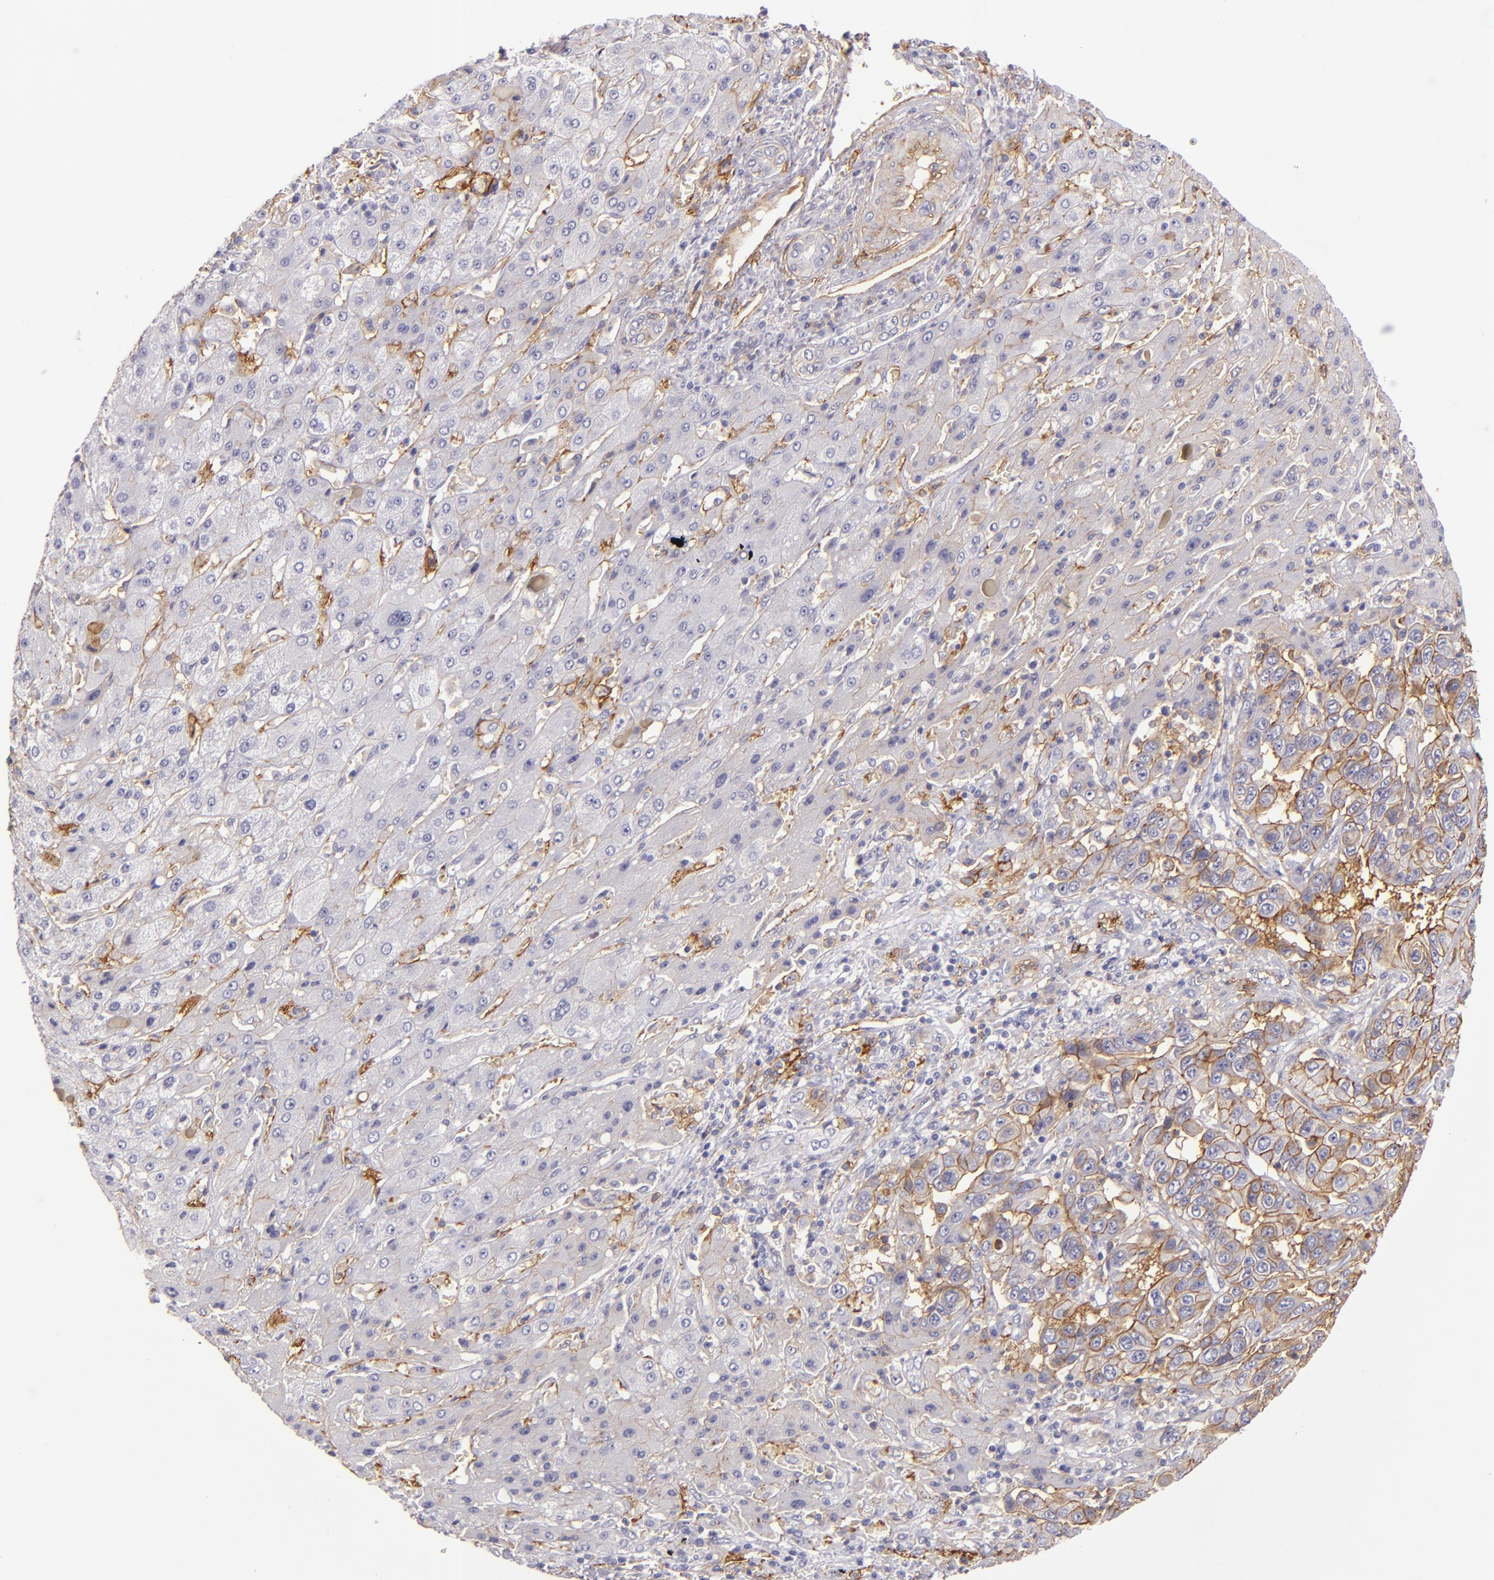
{"staining": {"intensity": "moderate", "quantity": "25%-75%", "location": "cytoplasmic/membranous"}, "tissue": "liver cancer", "cell_type": "Tumor cells", "image_type": "cancer", "snomed": [{"axis": "morphology", "description": "Cholangiocarcinoma"}, {"axis": "topography", "description": "Liver"}], "caption": "Immunohistochemistry of human cholangiocarcinoma (liver) demonstrates medium levels of moderate cytoplasmic/membranous positivity in approximately 25%-75% of tumor cells.", "gene": "CD9", "patient": {"sex": "female", "age": 52}}